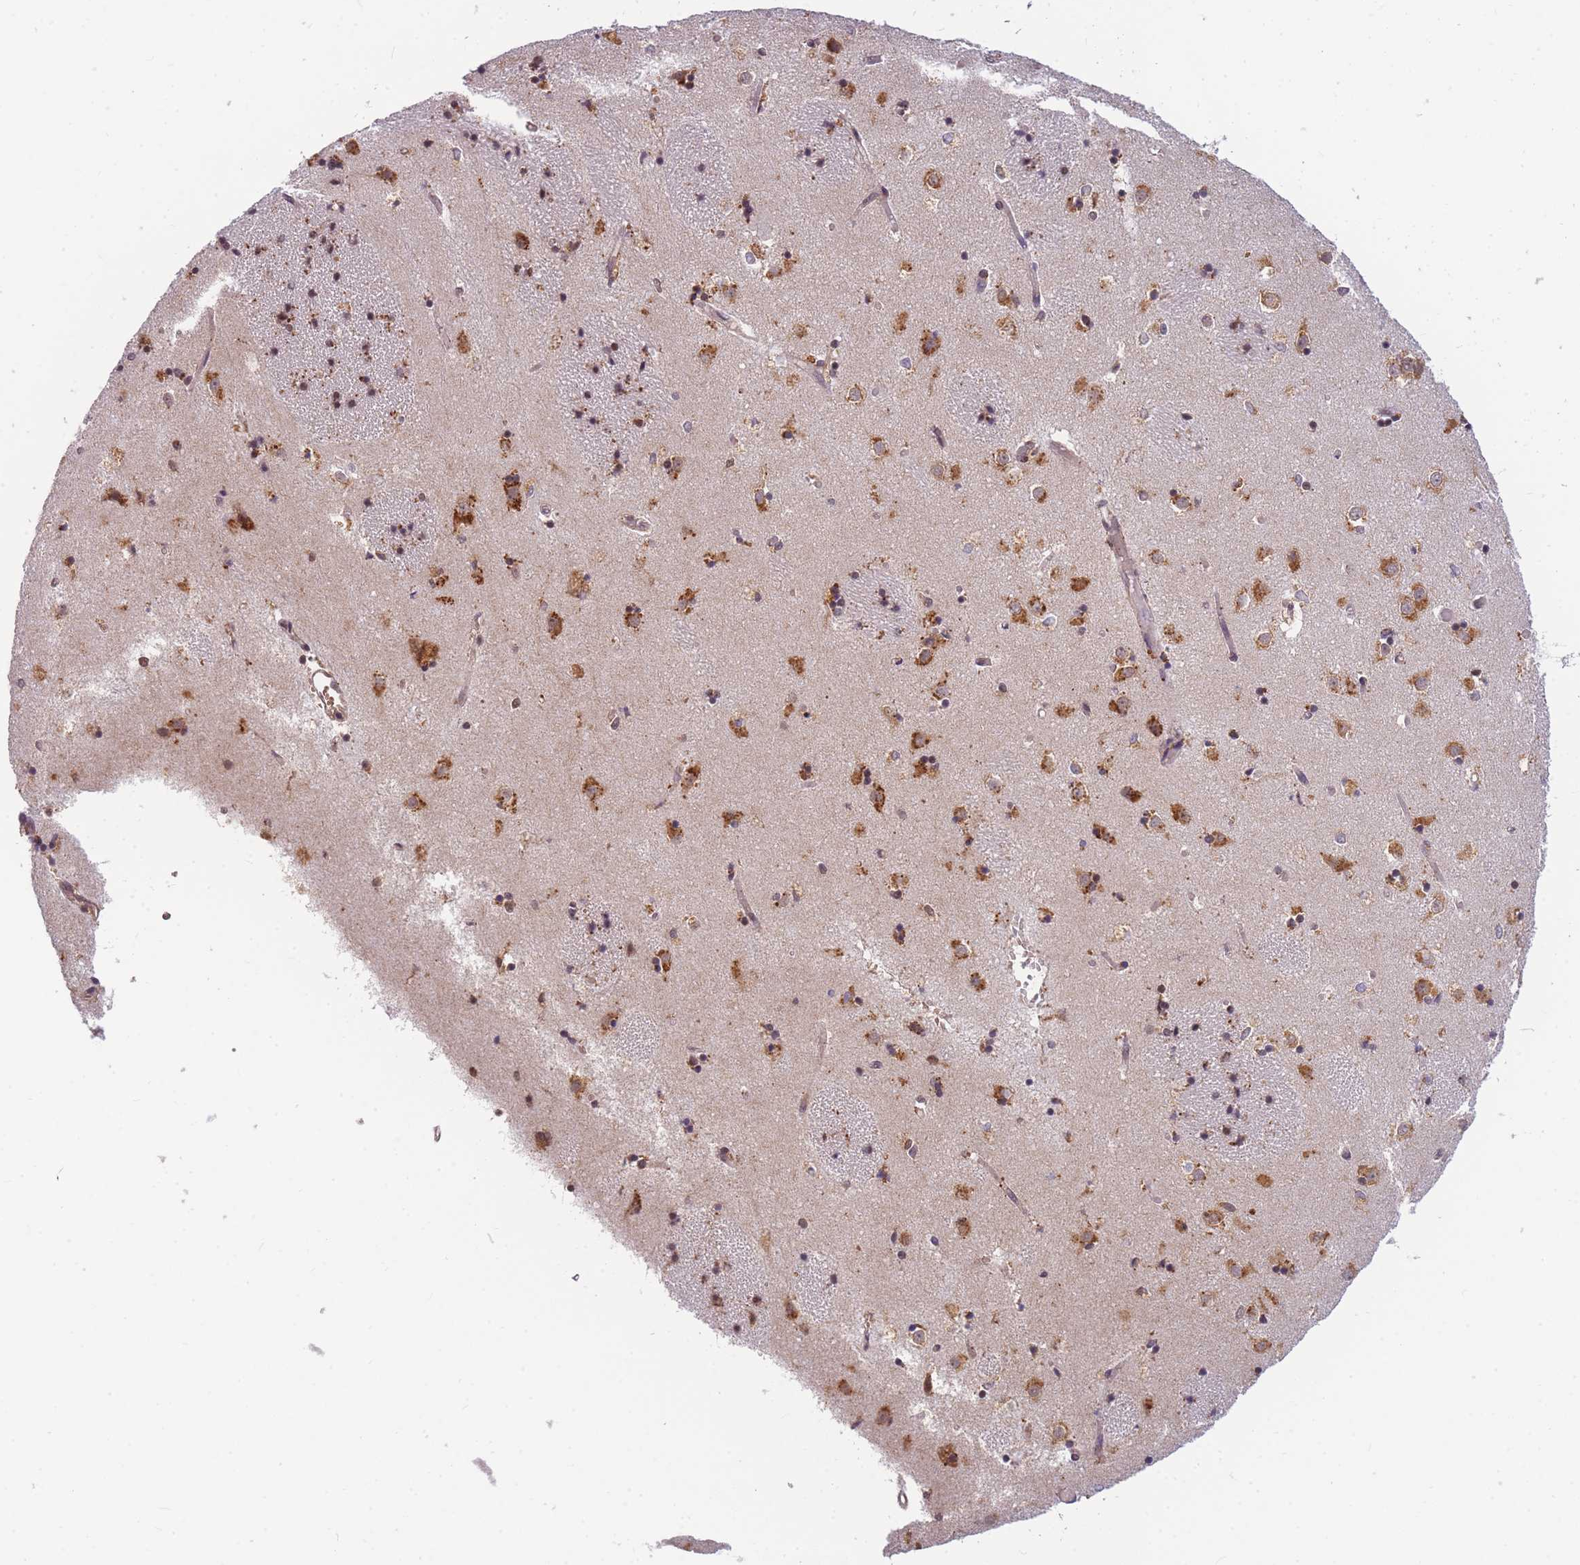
{"staining": {"intensity": "moderate", "quantity": "<25%", "location": "cytoplasmic/membranous"}, "tissue": "caudate", "cell_type": "Glial cells", "image_type": "normal", "snomed": [{"axis": "morphology", "description": "Normal tissue, NOS"}, {"axis": "topography", "description": "Lateral ventricle wall"}], "caption": "IHC (DAB (3,3'-diaminobenzidine)) staining of unremarkable human caudate shows moderate cytoplasmic/membranous protein positivity in approximately <25% of glial cells.", "gene": "ENSG00000276345", "patient": {"sex": "female", "age": 52}}